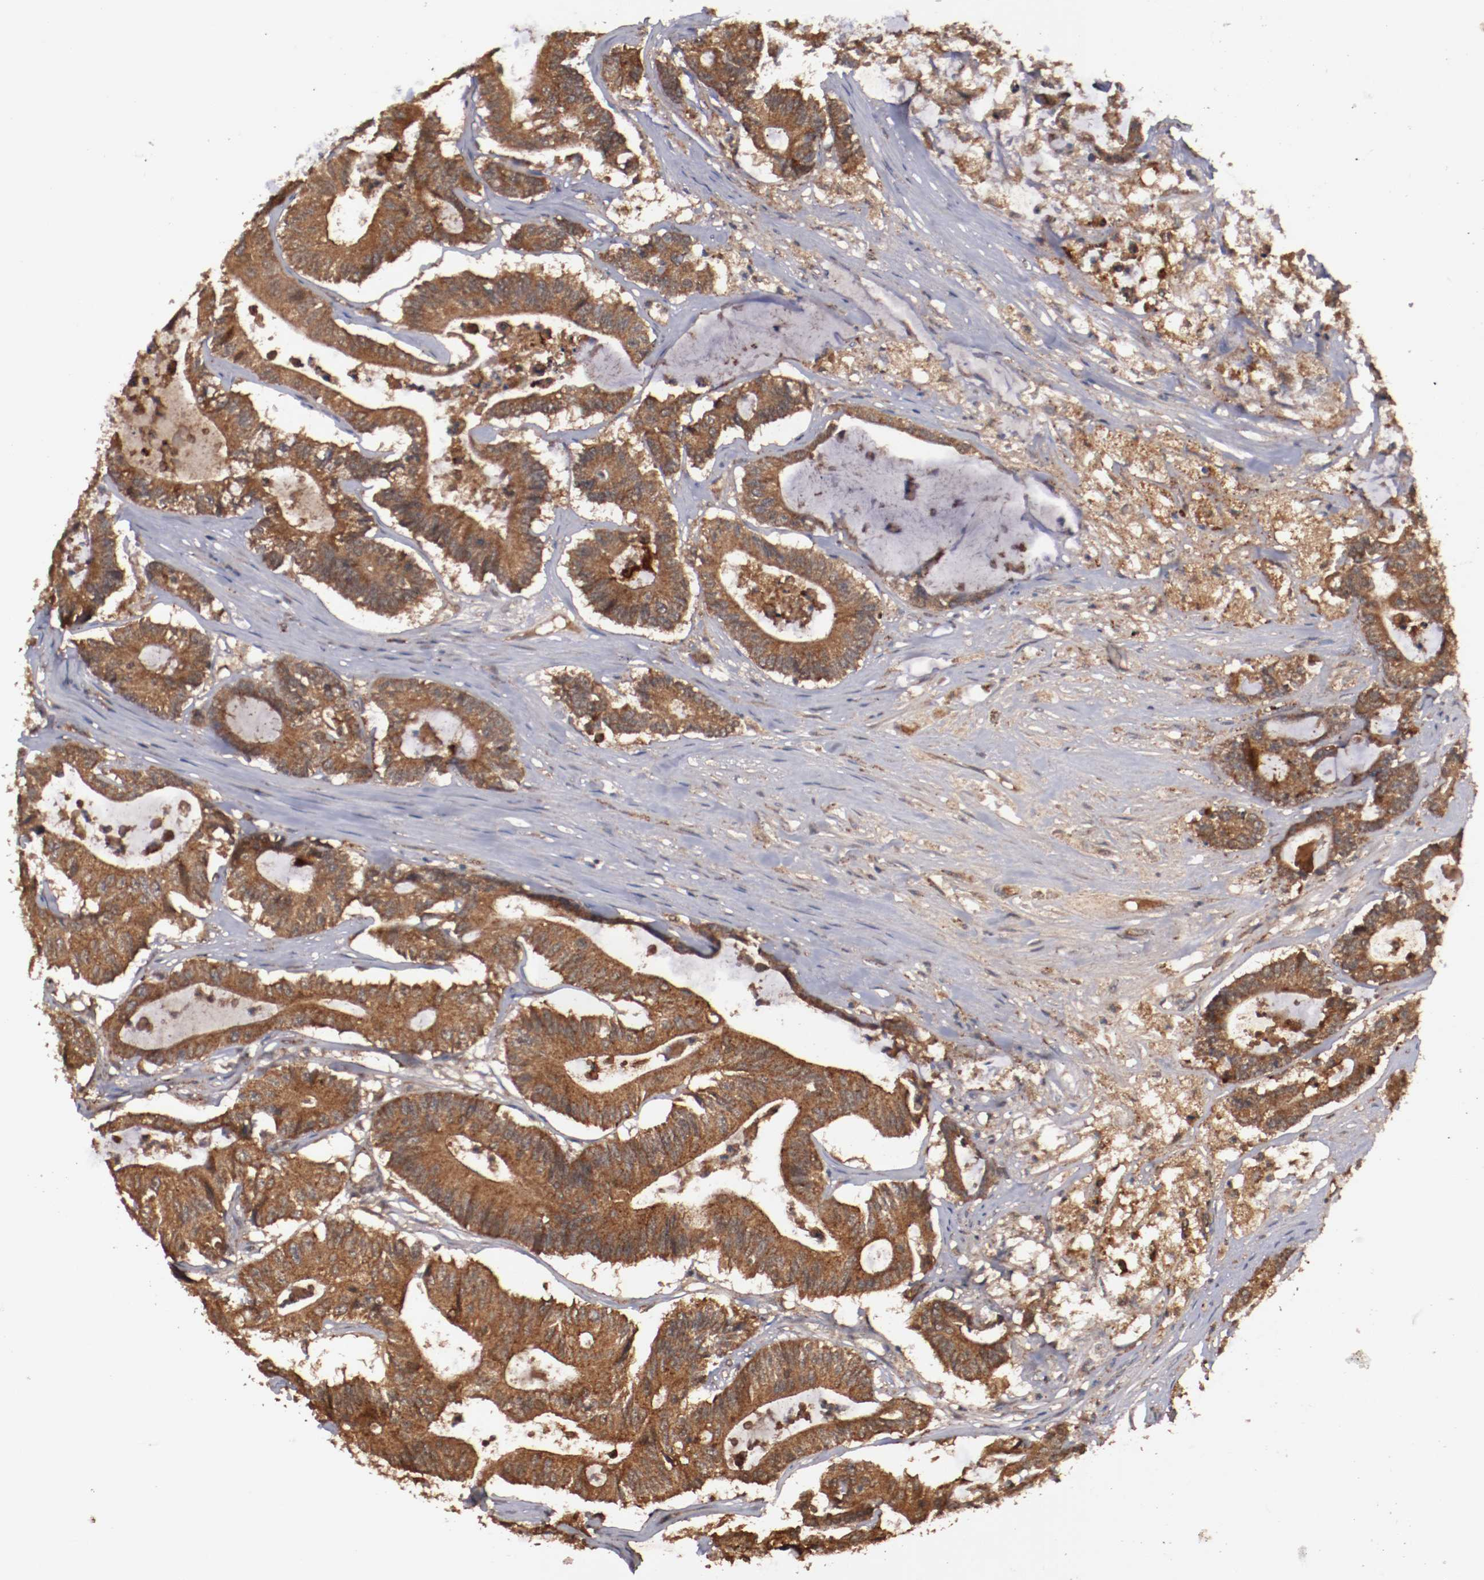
{"staining": {"intensity": "strong", "quantity": ">75%", "location": "cytoplasmic/membranous"}, "tissue": "colorectal cancer", "cell_type": "Tumor cells", "image_type": "cancer", "snomed": [{"axis": "morphology", "description": "Adenocarcinoma, NOS"}, {"axis": "topography", "description": "Colon"}], "caption": "An image showing strong cytoplasmic/membranous staining in approximately >75% of tumor cells in adenocarcinoma (colorectal), as visualized by brown immunohistochemical staining.", "gene": "TENM1", "patient": {"sex": "female", "age": 84}}